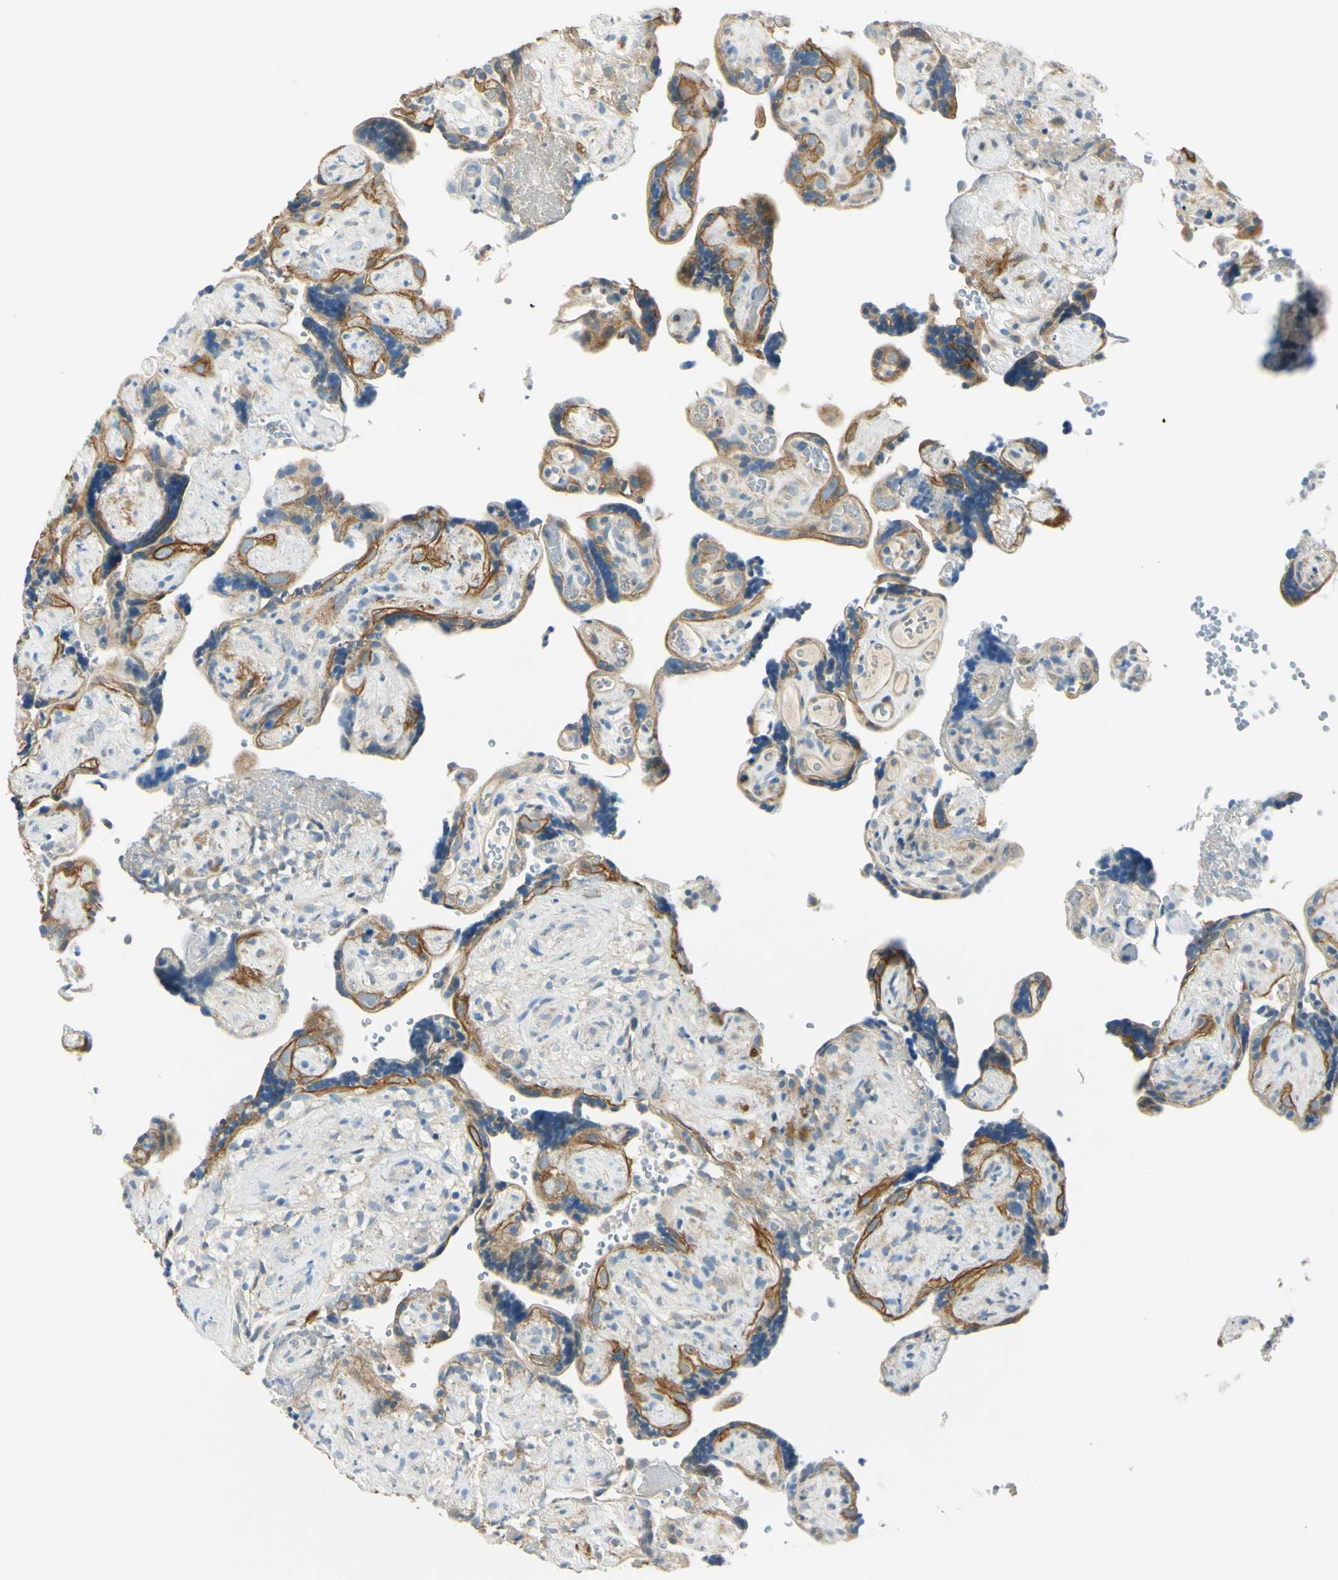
{"staining": {"intensity": "moderate", "quantity": ">75%", "location": "cytoplasmic/membranous"}, "tissue": "placenta", "cell_type": "Trophoblastic cells", "image_type": "normal", "snomed": [{"axis": "morphology", "description": "Normal tissue, NOS"}, {"axis": "topography", "description": "Placenta"}], "caption": "Immunohistochemistry (DAB (3,3'-diaminobenzidine)) staining of unremarkable human placenta reveals moderate cytoplasmic/membranous protein positivity in about >75% of trophoblastic cells. (DAB (3,3'-diaminobenzidine) IHC, brown staining for protein, blue staining for nuclei).", "gene": "LAMA3", "patient": {"sex": "female", "age": 30}}